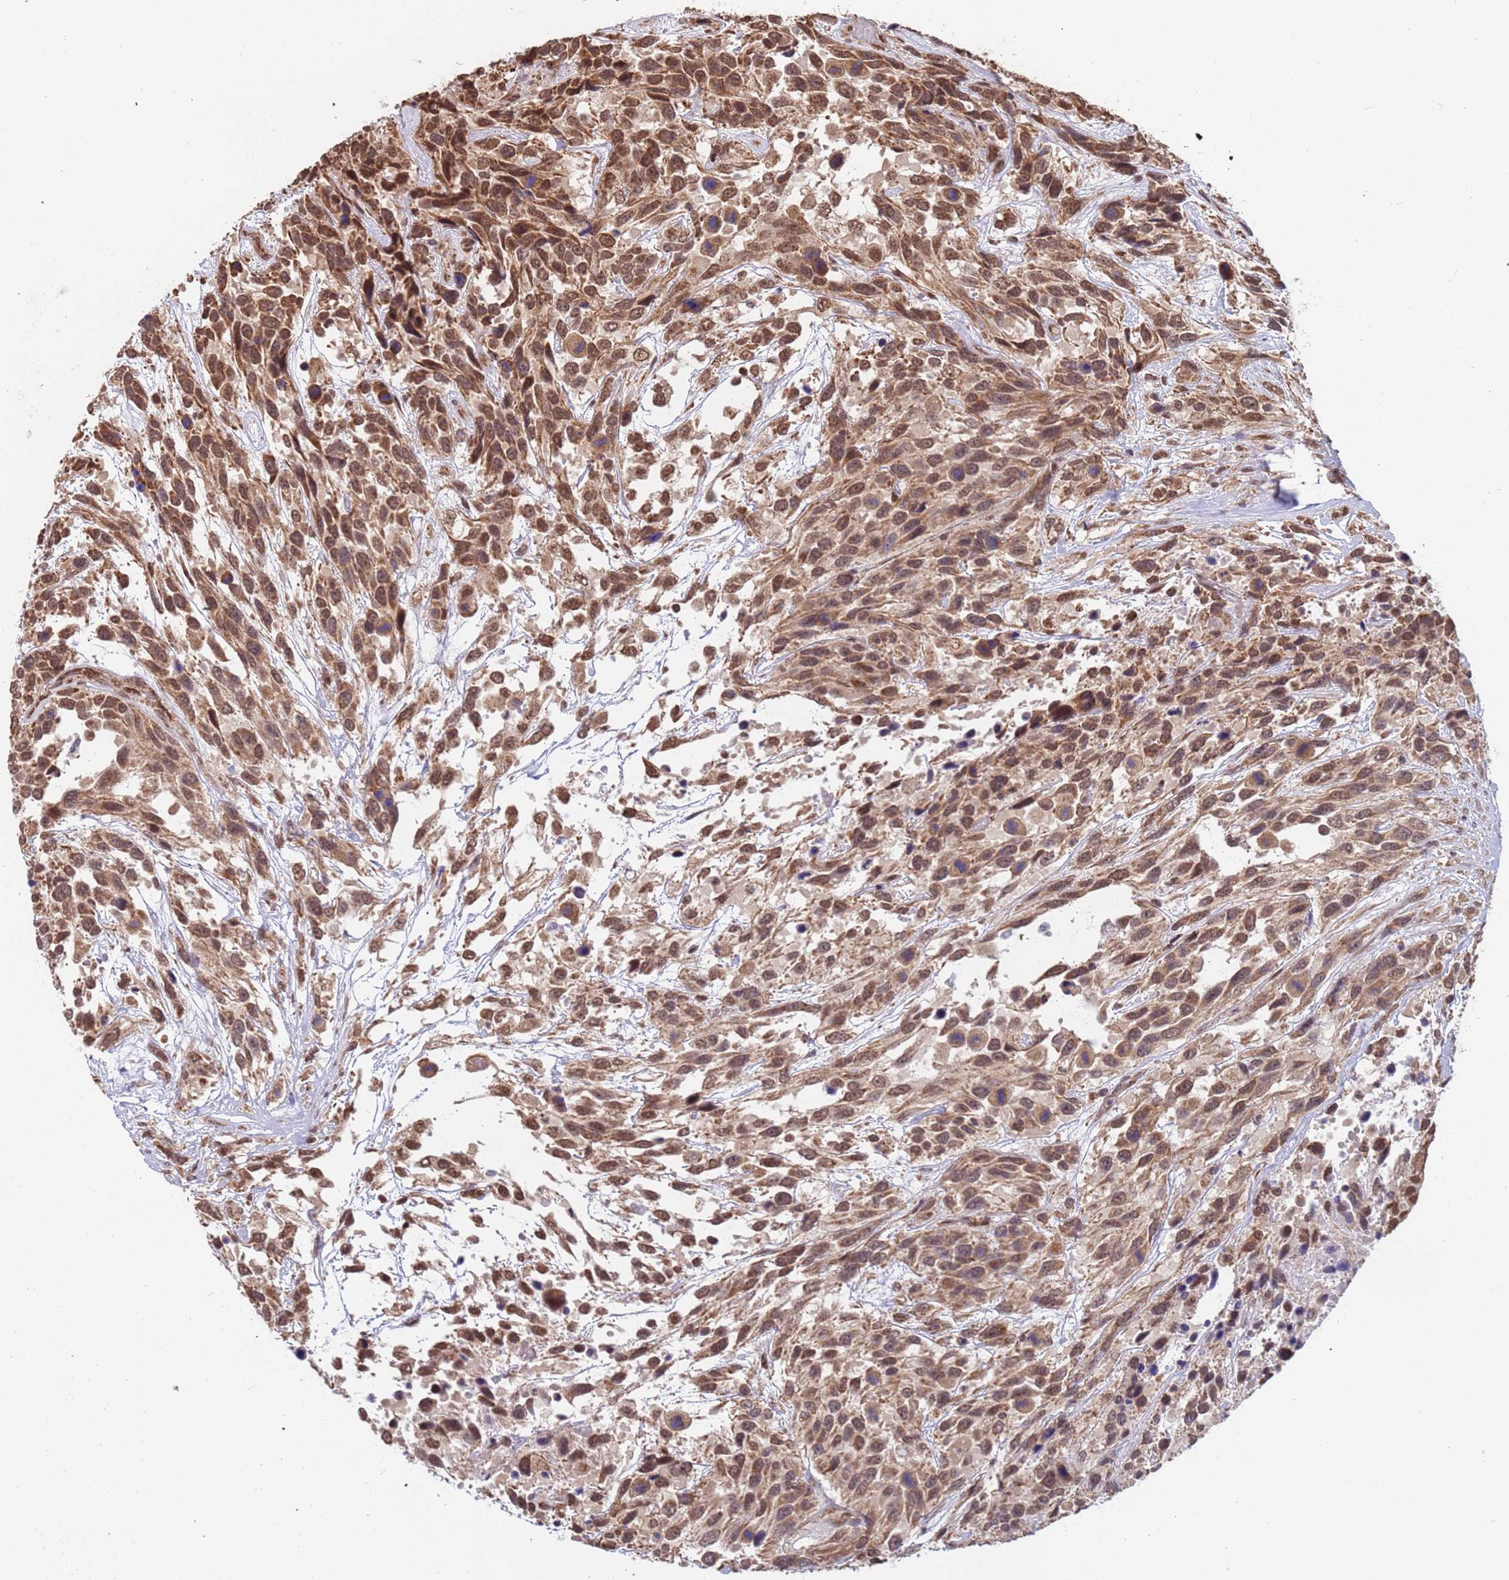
{"staining": {"intensity": "moderate", "quantity": ">75%", "location": "cytoplasmic/membranous,nuclear"}, "tissue": "urothelial cancer", "cell_type": "Tumor cells", "image_type": "cancer", "snomed": [{"axis": "morphology", "description": "Urothelial carcinoma, High grade"}, {"axis": "topography", "description": "Urinary bladder"}], "caption": "Brown immunohistochemical staining in human high-grade urothelial carcinoma displays moderate cytoplasmic/membranous and nuclear positivity in approximately >75% of tumor cells.", "gene": "DENND2B", "patient": {"sex": "female", "age": 70}}